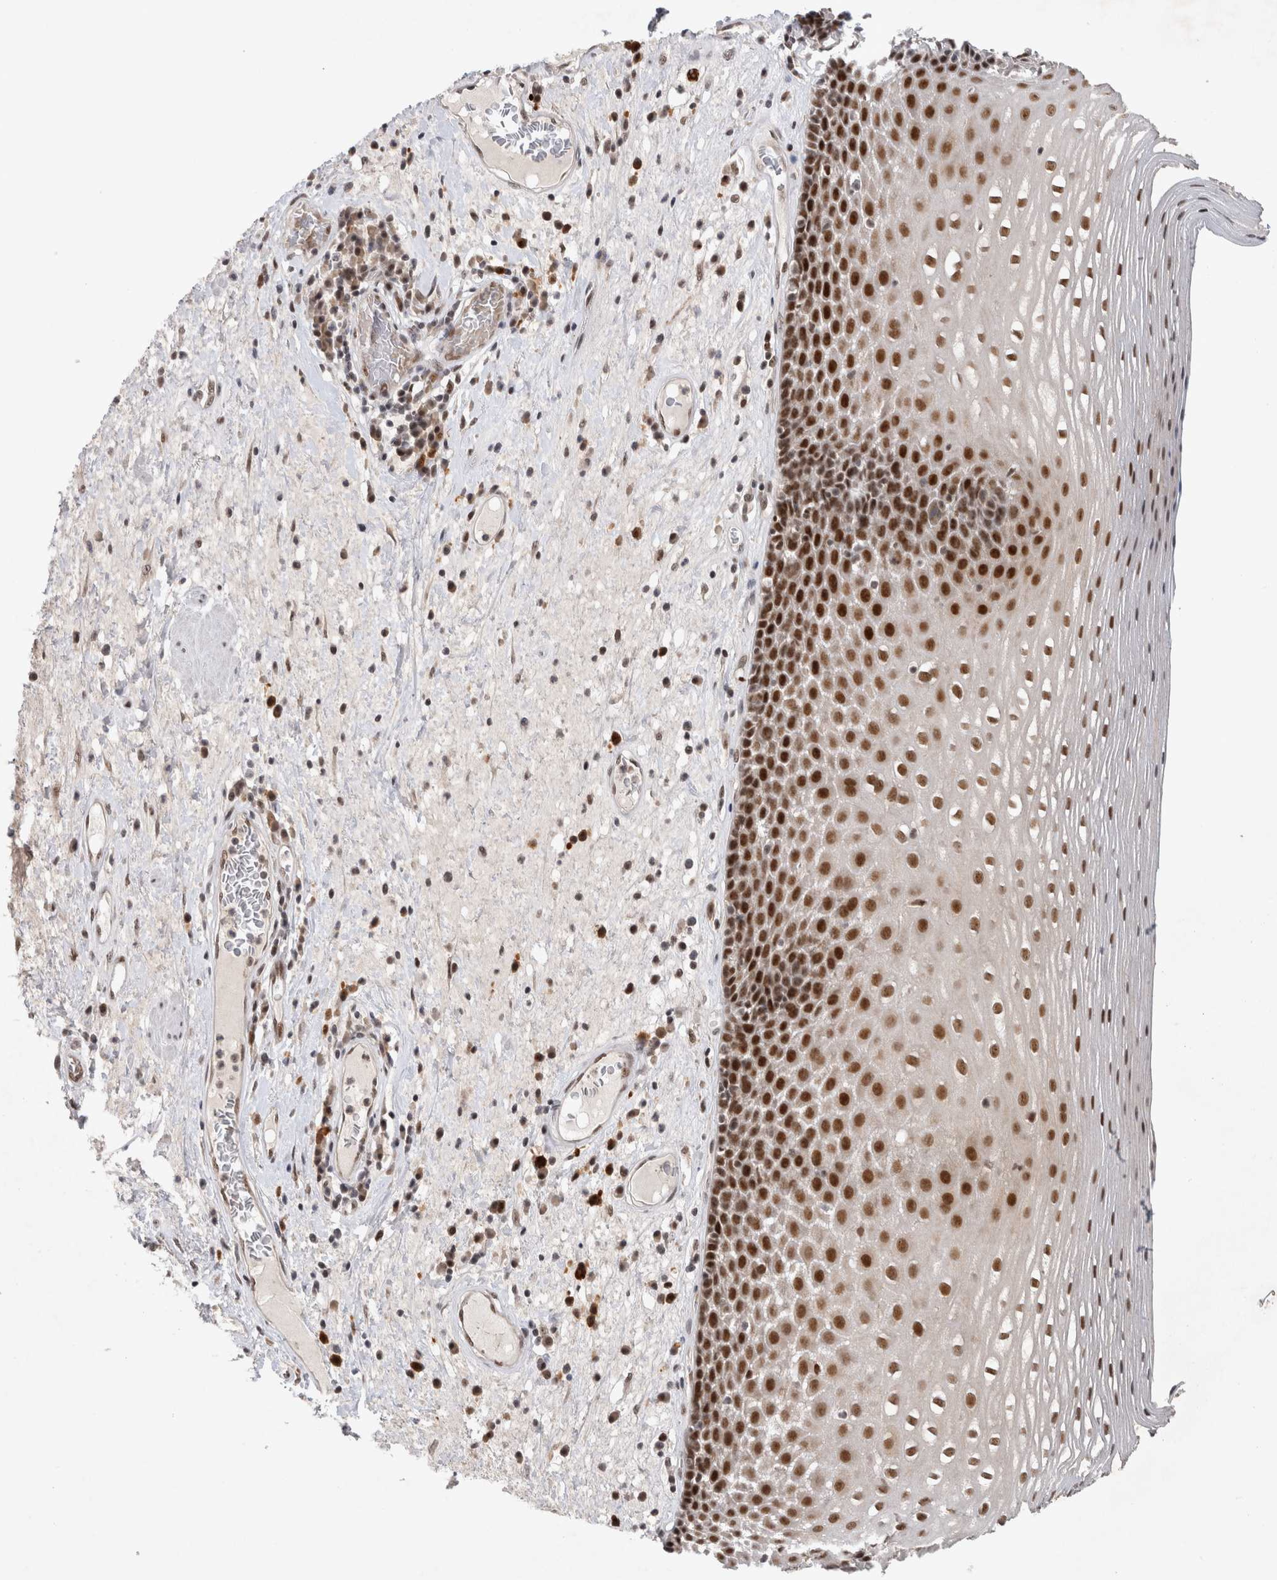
{"staining": {"intensity": "strong", "quantity": ">75%", "location": "nuclear"}, "tissue": "esophagus", "cell_type": "Squamous epithelial cells", "image_type": "normal", "snomed": [{"axis": "morphology", "description": "Normal tissue, NOS"}, {"axis": "morphology", "description": "Adenocarcinoma, NOS"}, {"axis": "topography", "description": "Esophagus"}], "caption": "DAB immunohistochemical staining of unremarkable esophagus demonstrates strong nuclear protein expression in about >75% of squamous epithelial cells. (DAB (3,3'-diaminobenzidine) IHC, brown staining for protein, blue staining for nuclei).", "gene": "HESX1", "patient": {"sex": "male", "age": 62}}